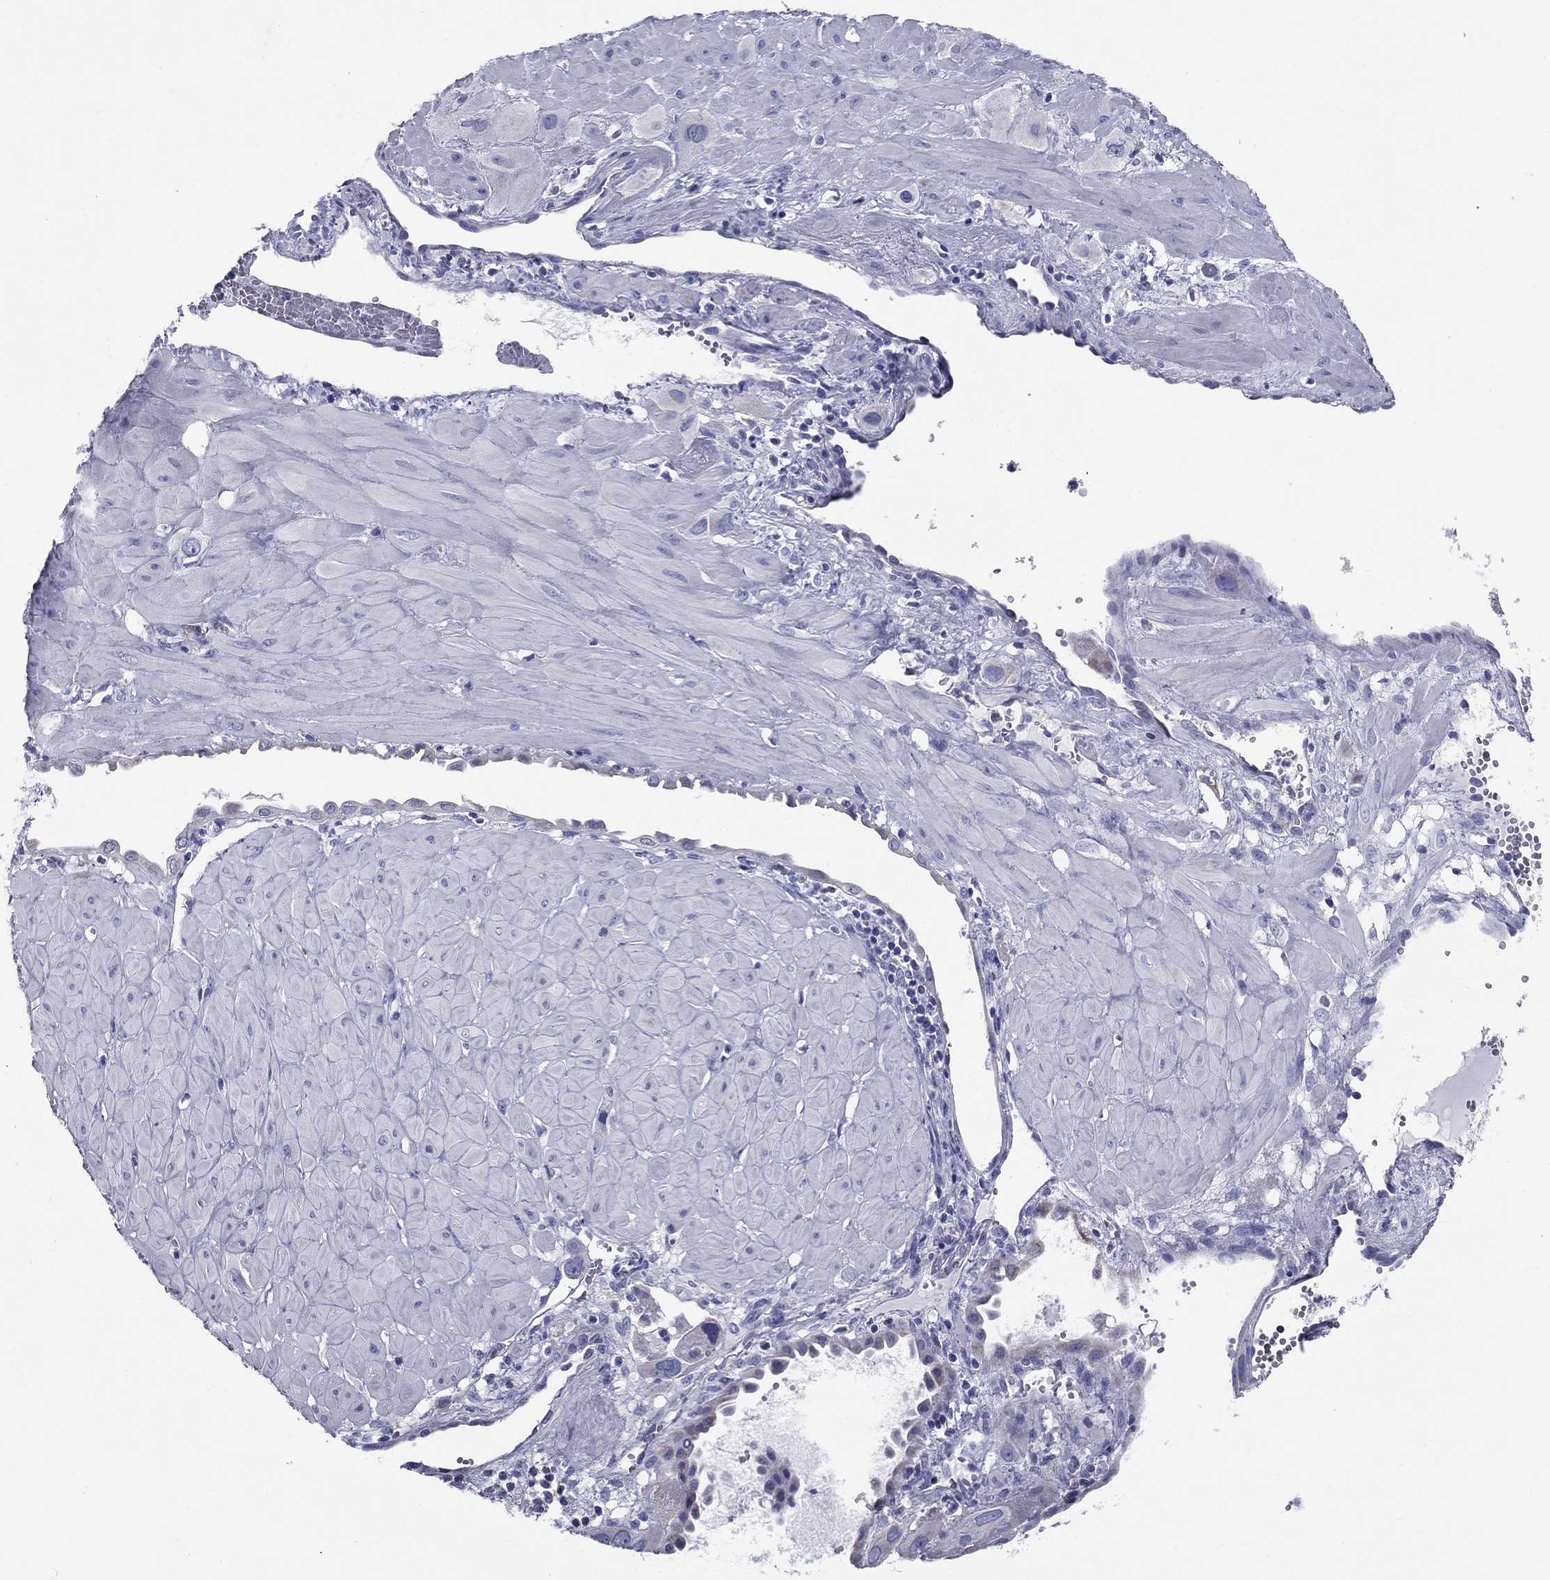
{"staining": {"intensity": "negative", "quantity": "none", "location": "none"}, "tissue": "cervical cancer", "cell_type": "Tumor cells", "image_type": "cancer", "snomed": [{"axis": "morphology", "description": "Squamous cell carcinoma, NOS"}, {"axis": "topography", "description": "Cervix"}], "caption": "Immunohistochemical staining of squamous cell carcinoma (cervical) demonstrates no significant staining in tumor cells.", "gene": "UPB1", "patient": {"sex": "female", "age": 34}}